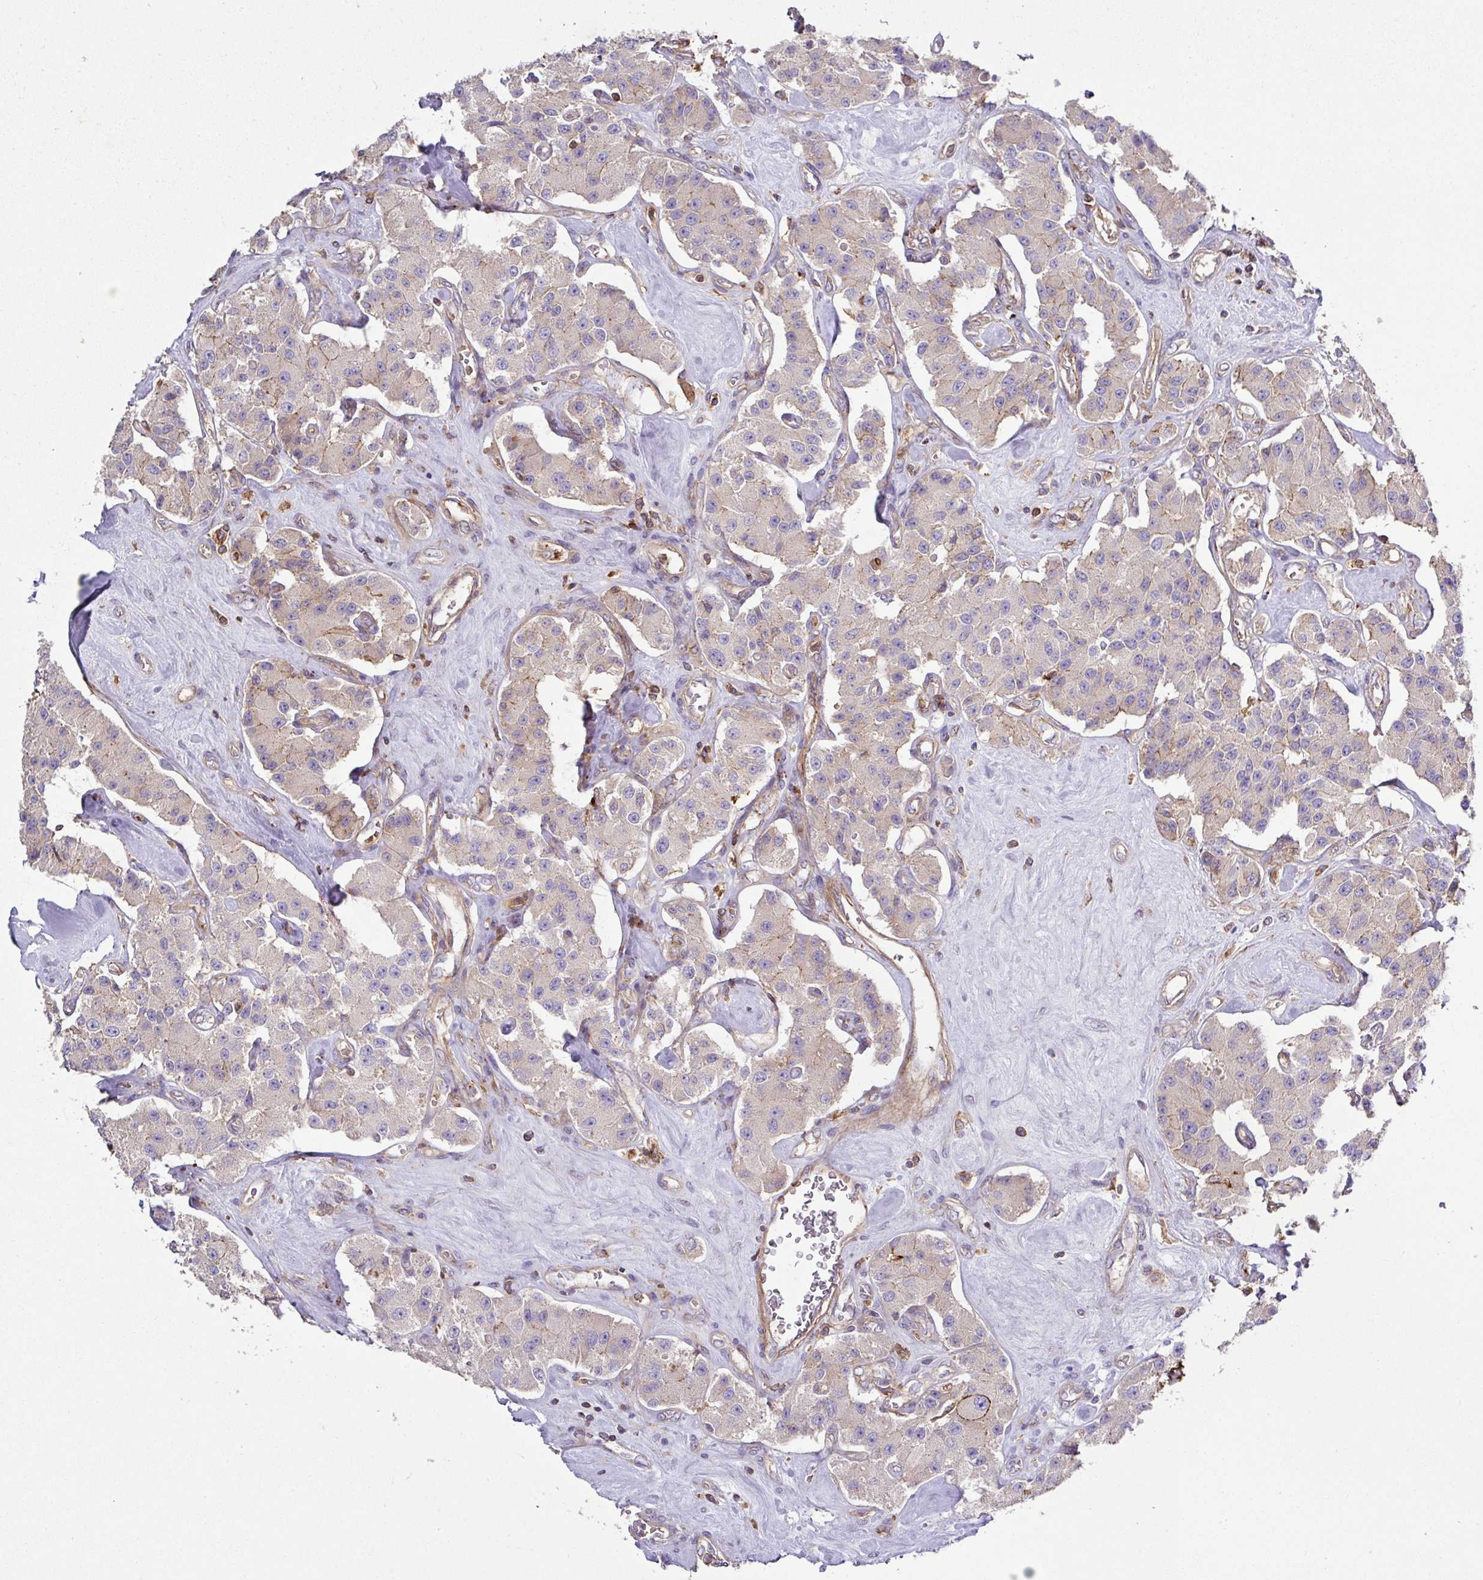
{"staining": {"intensity": "moderate", "quantity": "<25%", "location": "cytoplasmic/membranous"}, "tissue": "carcinoid", "cell_type": "Tumor cells", "image_type": "cancer", "snomed": [{"axis": "morphology", "description": "Carcinoid, malignant, NOS"}, {"axis": "topography", "description": "Pancreas"}], "caption": "A histopathology image of carcinoid (malignant) stained for a protein exhibits moderate cytoplasmic/membranous brown staining in tumor cells. (DAB = brown stain, brightfield microscopy at high magnification).", "gene": "RIC1", "patient": {"sex": "male", "age": 41}}